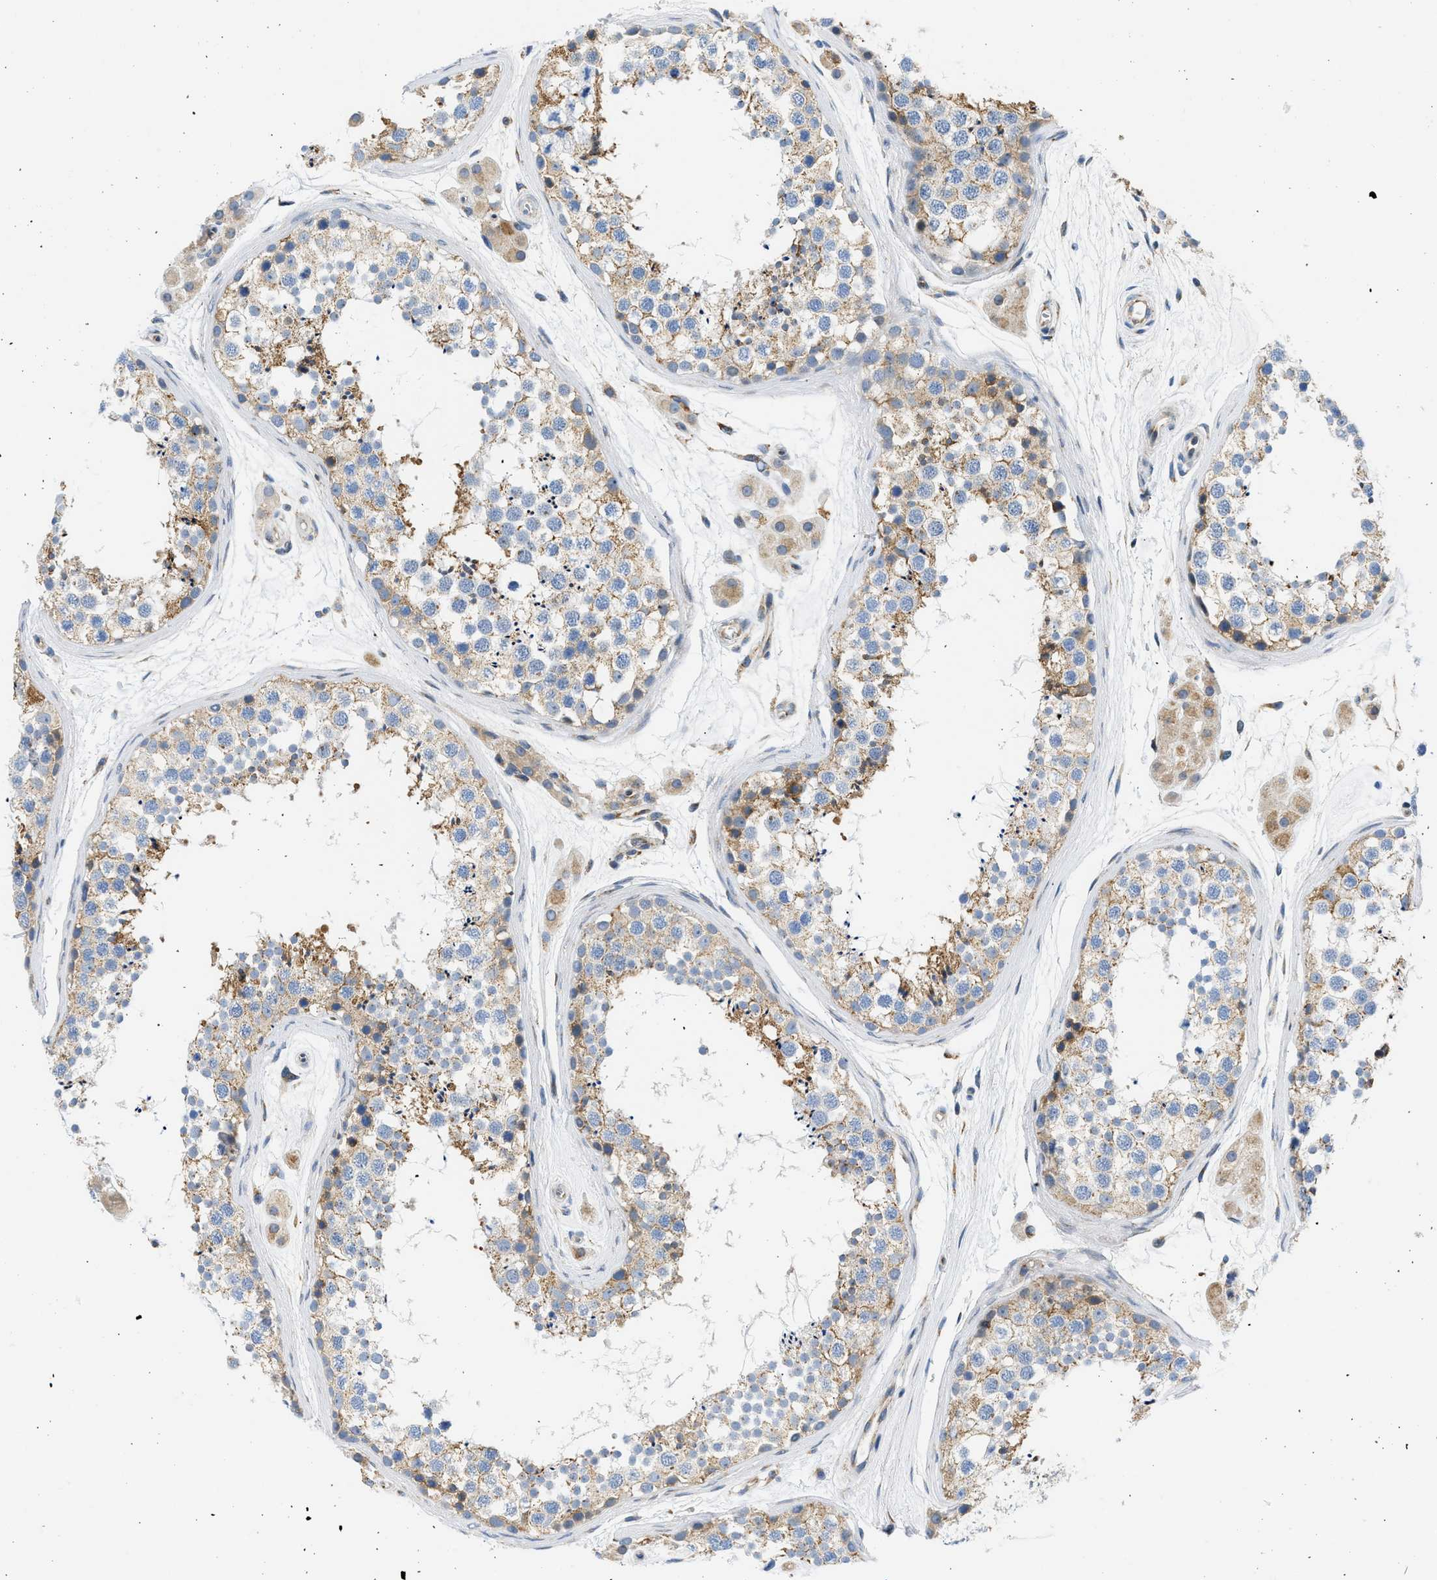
{"staining": {"intensity": "moderate", "quantity": "25%-75%", "location": "cytoplasmic/membranous"}, "tissue": "testis", "cell_type": "Cells in seminiferous ducts", "image_type": "normal", "snomed": [{"axis": "morphology", "description": "Normal tissue, NOS"}, {"axis": "topography", "description": "Testis"}], "caption": "Immunohistochemistry (DAB) staining of normal testis demonstrates moderate cytoplasmic/membranous protein positivity in about 25%-75% of cells in seminiferous ducts.", "gene": "CAMKK2", "patient": {"sex": "male", "age": 56}}